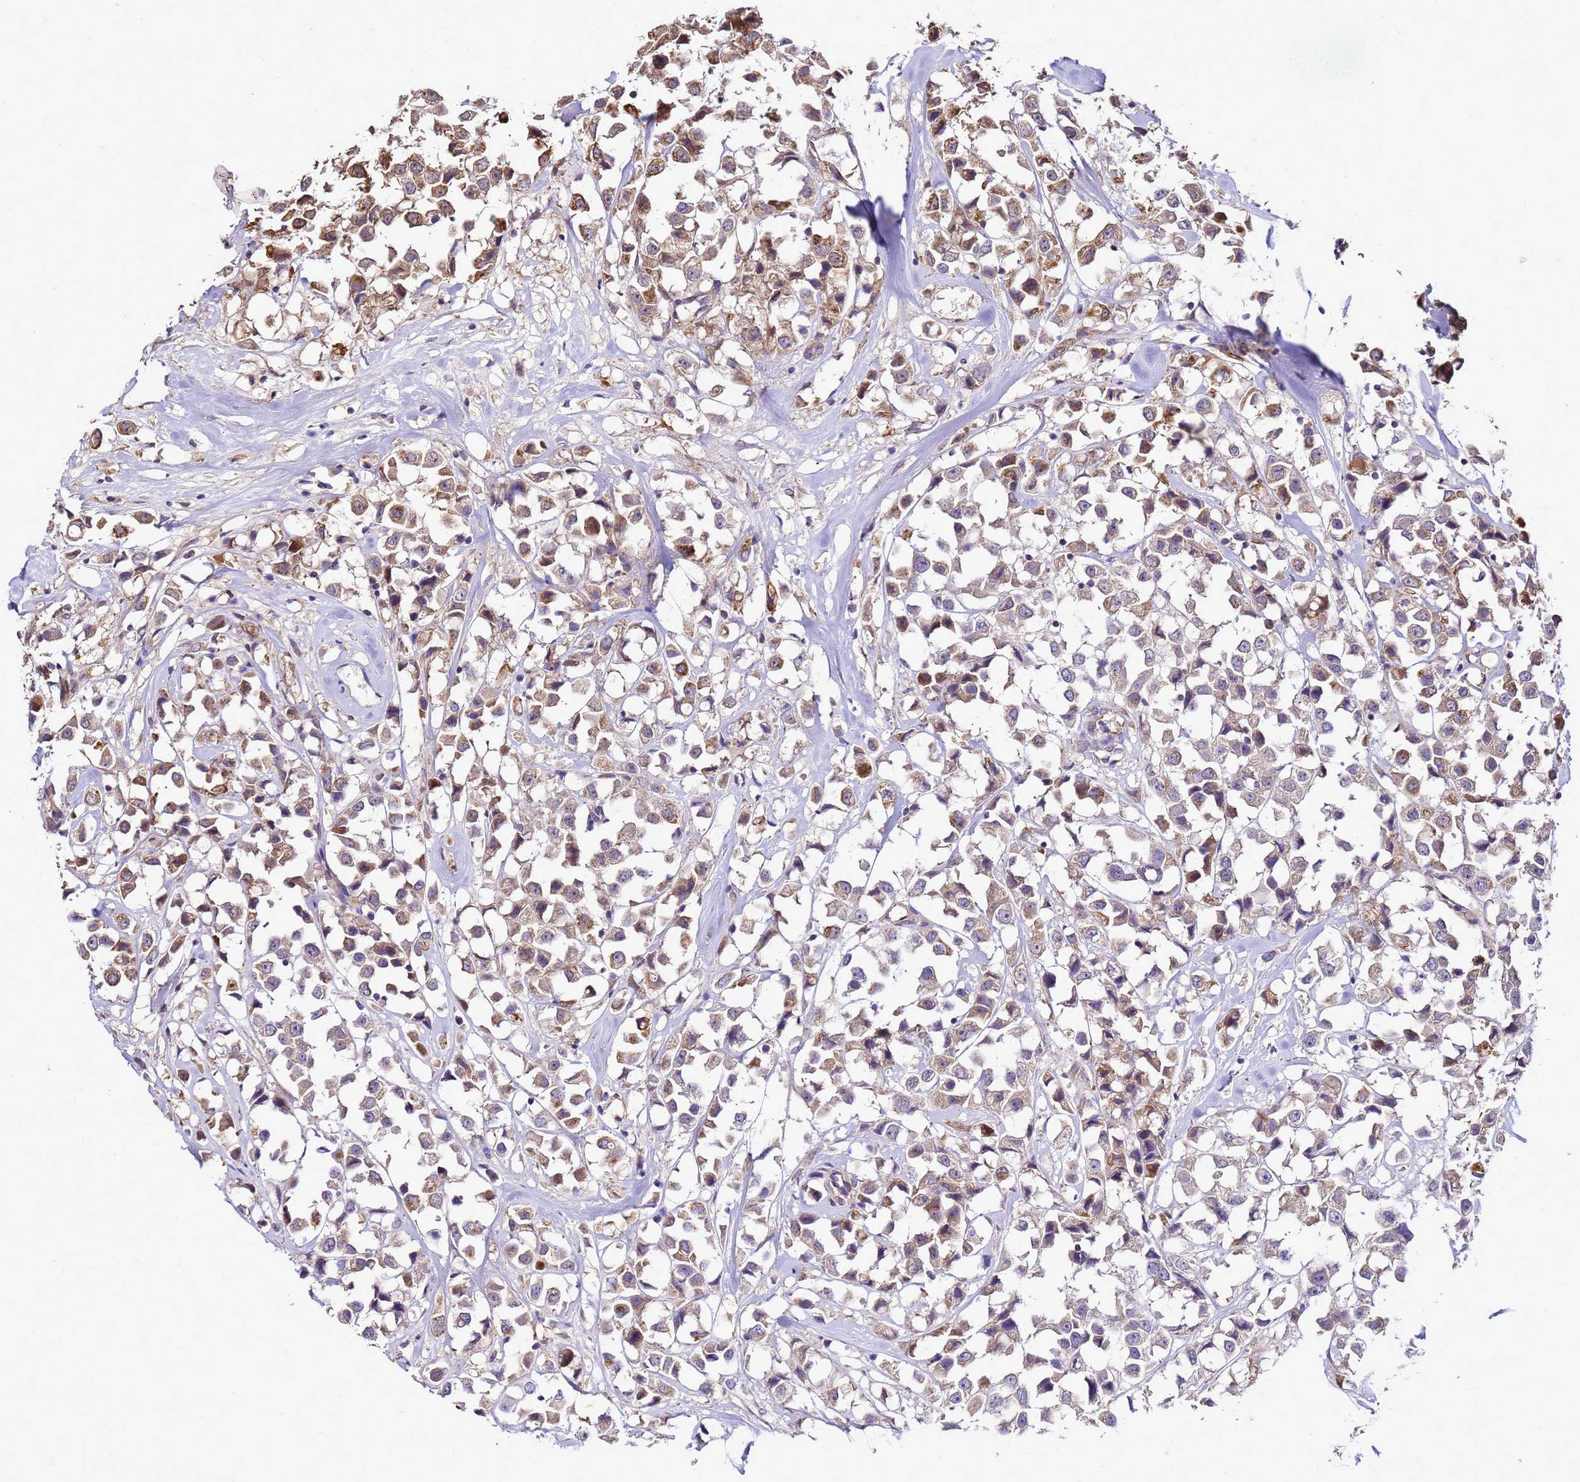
{"staining": {"intensity": "moderate", "quantity": "25%-75%", "location": "cytoplasmic/membranous"}, "tissue": "breast cancer", "cell_type": "Tumor cells", "image_type": "cancer", "snomed": [{"axis": "morphology", "description": "Duct carcinoma"}, {"axis": "topography", "description": "Breast"}], "caption": "DAB (3,3'-diaminobenzidine) immunohistochemical staining of breast invasive ductal carcinoma reveals moderate cytoplasmic/membranous protein expression in about 25%-75% of tumor cells.", "gene": "TRABD", "patient": {"sex": "female", "age": 61}}